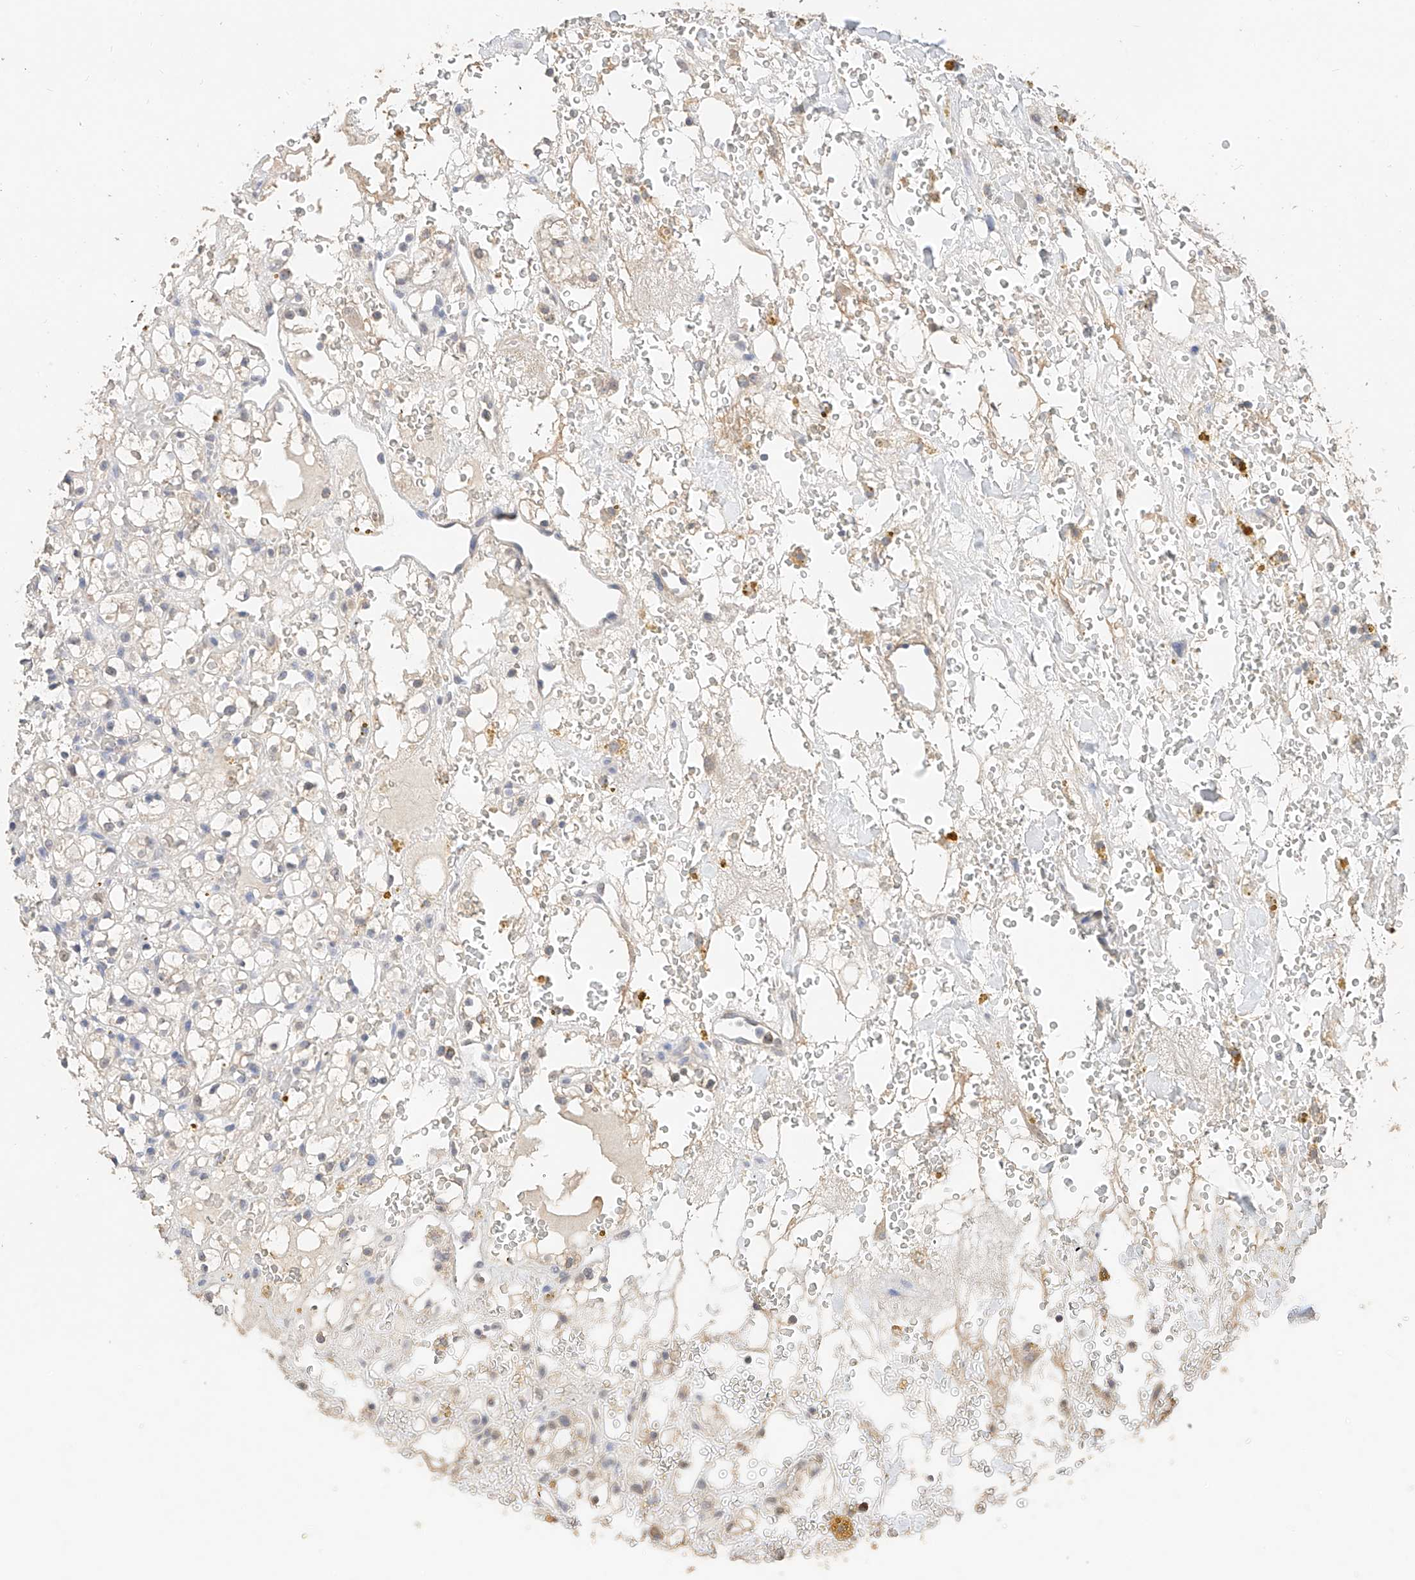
{"staining": {"intensity": "negative", "quantity": "none", "location": "none"}, "tissue": "renal cancer", "cell_type": "Tumor cells", "image_type": "cancer", "snomed": [{"axis": "morphology", "description": "Adenocarcinoma, NOS"}, {"axis": "topography", "description": "Kidney"}], "caption": "This histopathology image is of renal cancer (adenocarcinoma) stained with immunohistochemistry to label a protein in brown with the nuclei are counter-stained blue. There is no expression in tumor cells.", "gene": "IL22RA2", "patient": {"sex": "male", "age": 61}}